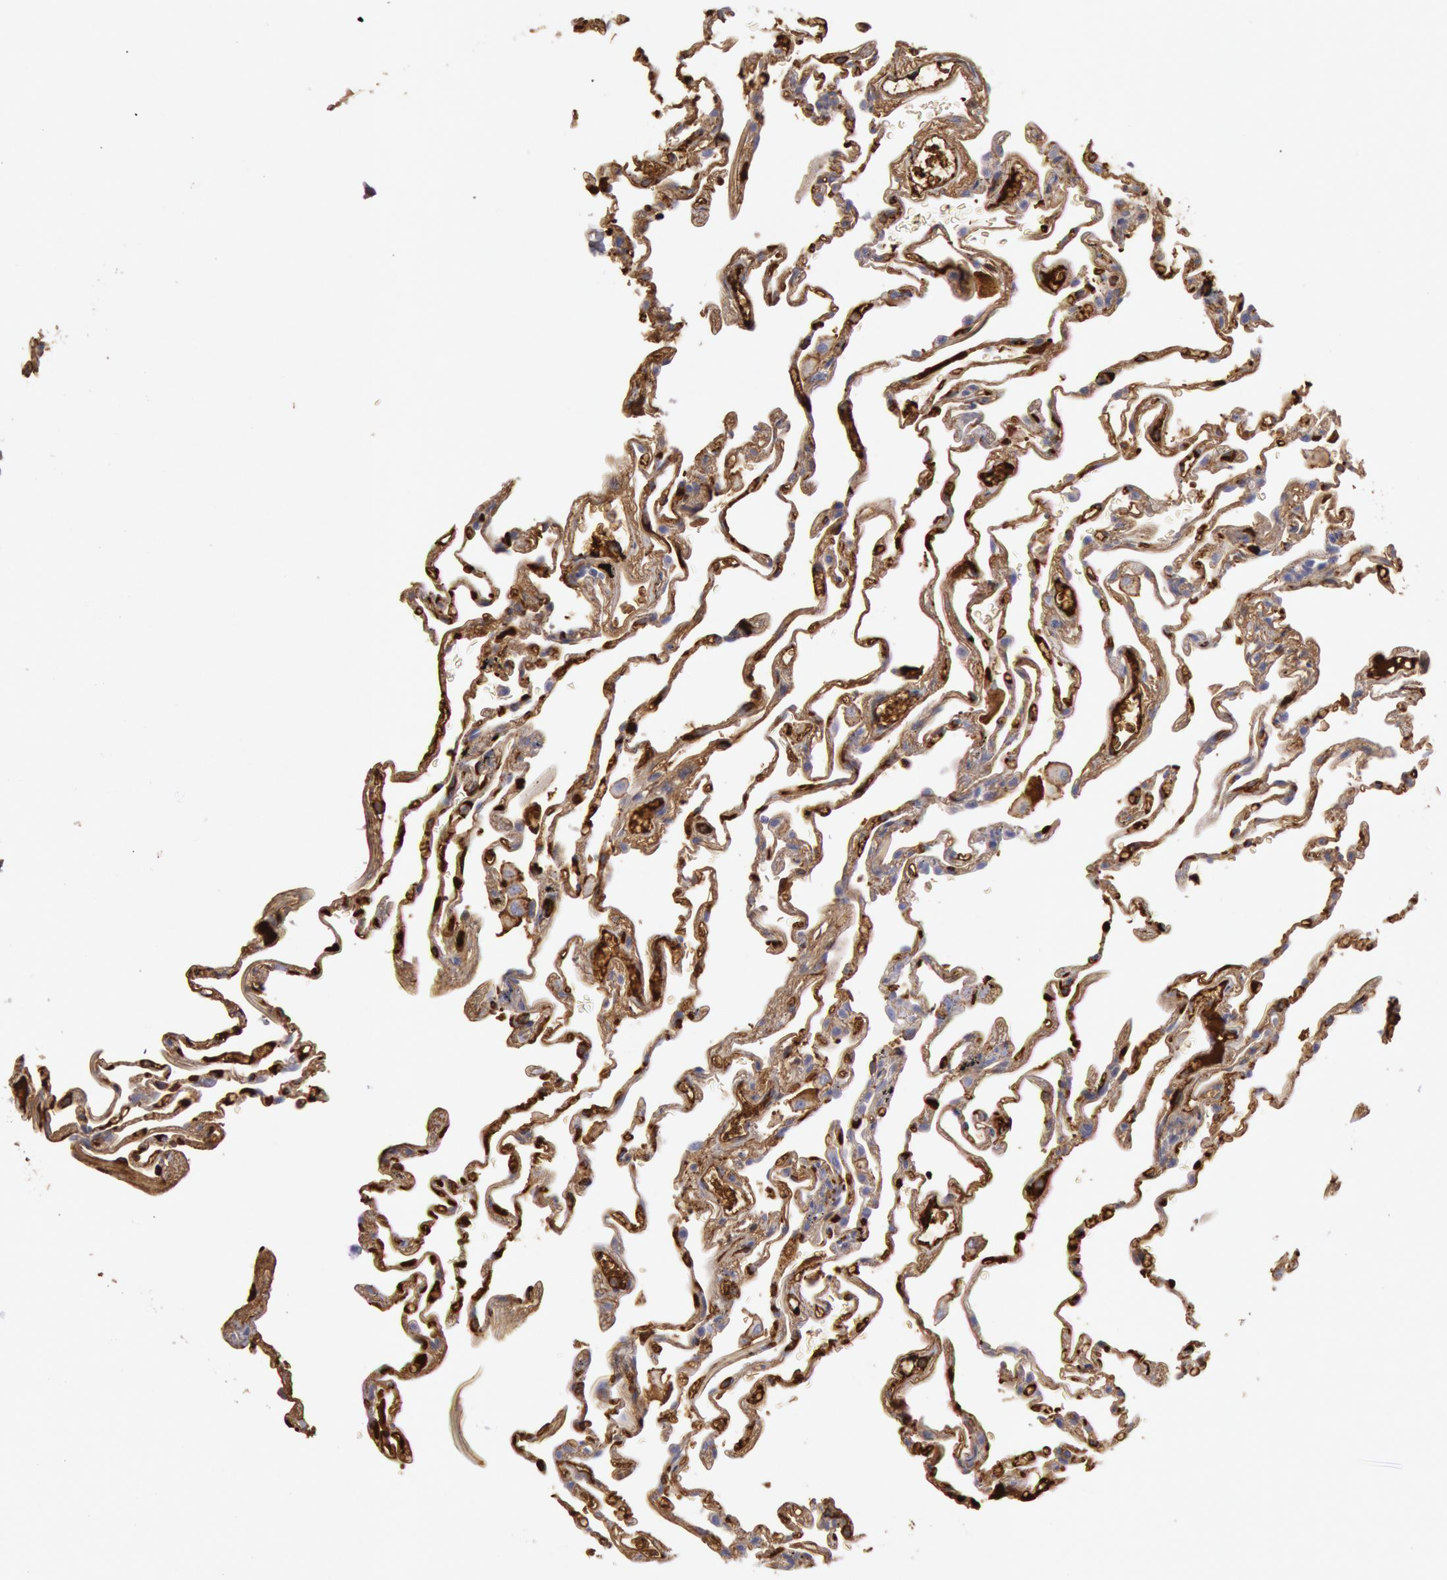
{"staining": {"intensity": "moderate", "quantity": "<25%", "location": "nuclear"}, "tissue": "lung", "cell_type": "Alveolar cells", "image_type": "normal", "snomed": [{"axis": "morphology", "description": "Normal tissue, NOS"}, {"axis": "morphology", "description": "Inflammation, NOS"}, {"axis": "topography", "description": "Lung"}], "caption": "Moderate nuclear expression is identified in approximately <25% of alveolar cells in benign lung.", "gene": "IGHA1", "patient": {"sex": "male", "age": 69}}